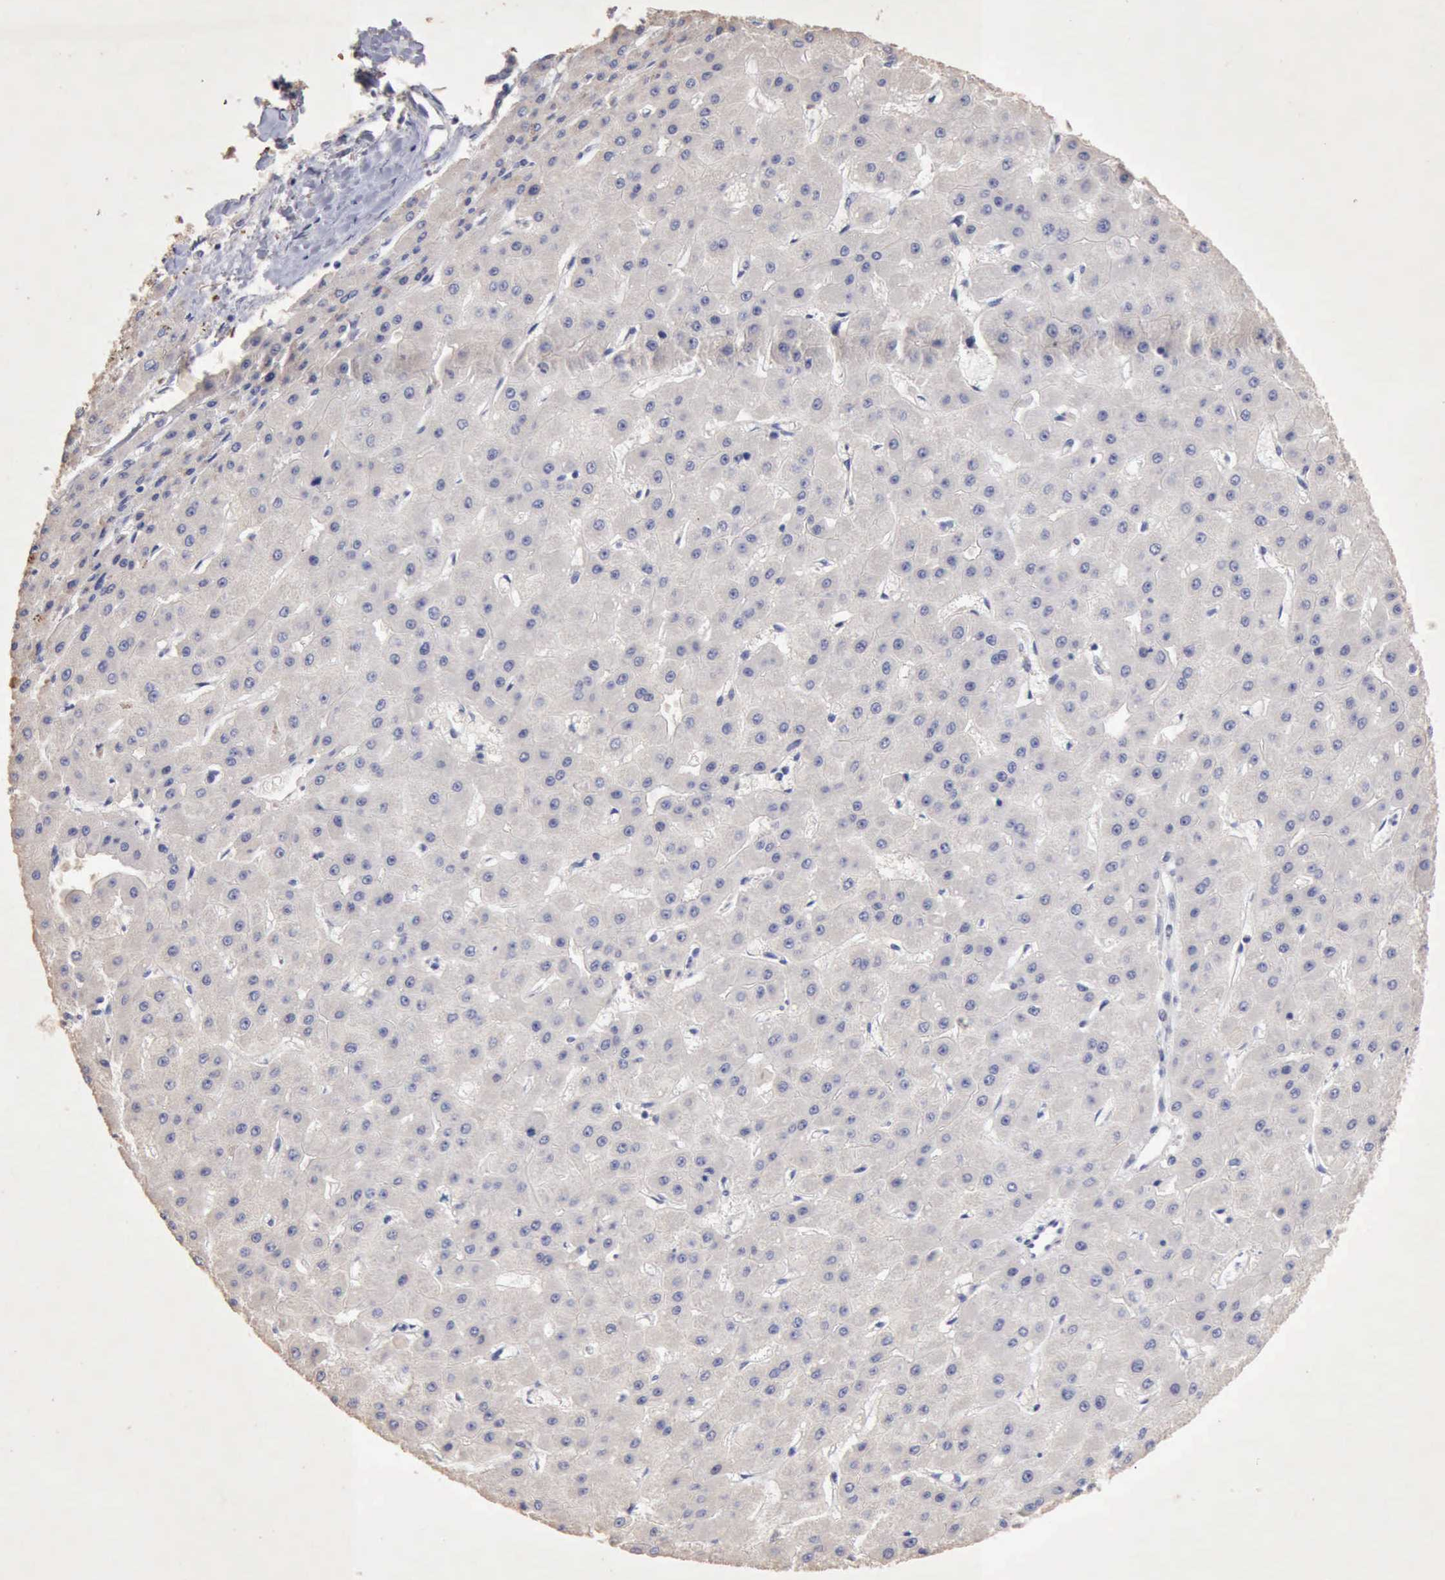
{"staining": {"intensity": "negative", "quantity": "none", "location": "none"}, "tissue": "liver cancer", "cell_type": "Tumor cells", "image_type": "cancer", "snomed": [{"axis": "morphology", "description": "Carcinoma, Hepatocellular, NOS"}, {"axis": "topography", "description": "Liver"}], "caption": "Immunohistochemistry (IHC) of human liver cancer (hepatocellular carcinoma) displays no expression in tumor cells. (Stains: DAB (3,3'-diaminobenzidine) IHC with hematoxylin counter stain, Microscopy: brightfield microscopy at high magnification).", "gene": "KRT6B", "patient": {"sex": "female", "age": 52}}